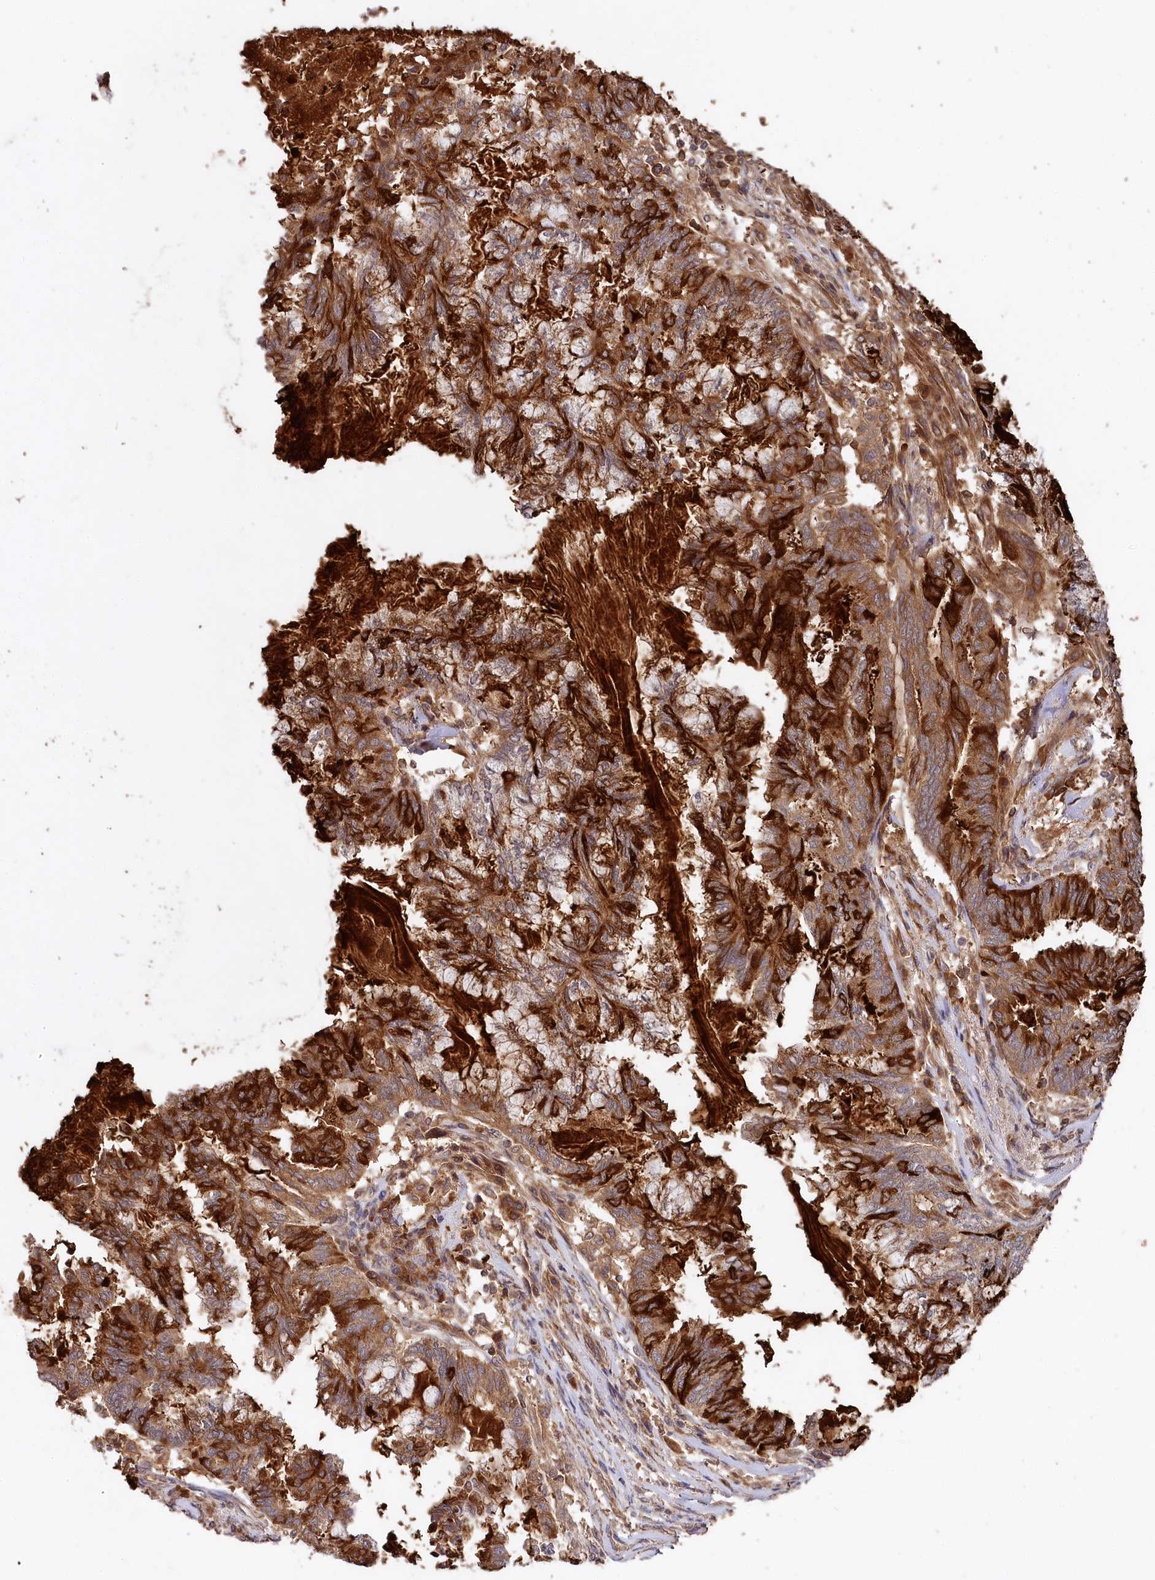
{"staining": {"intensity": "strong", "quantity": "25%-75%", "location": "cytoplasmic/membranous"}, "tissue": "endometrial cancer", "cell_type": "Tumor cells", "image_type": "cancer", "snomed": [{"axis": "morphology", "description": "Adenocarcinoma, NOS"}, {"axis": "topography", "description": "Endometrium"}], "caption": "Brown immunohistochemical staining in human endometrial cancer (adenocarcinoma) exhibits strong cytoplasmic/membranous positivity in about 25%-75% of tumor cells. Using DAB (3,3'-diaminobenzidine) (brown) and hematoxylin (blue) stains, captured at high magnification using brightfield microscopy.", "gene": "MCF2L2", "patient": {"sex": "female", "age": 86}}